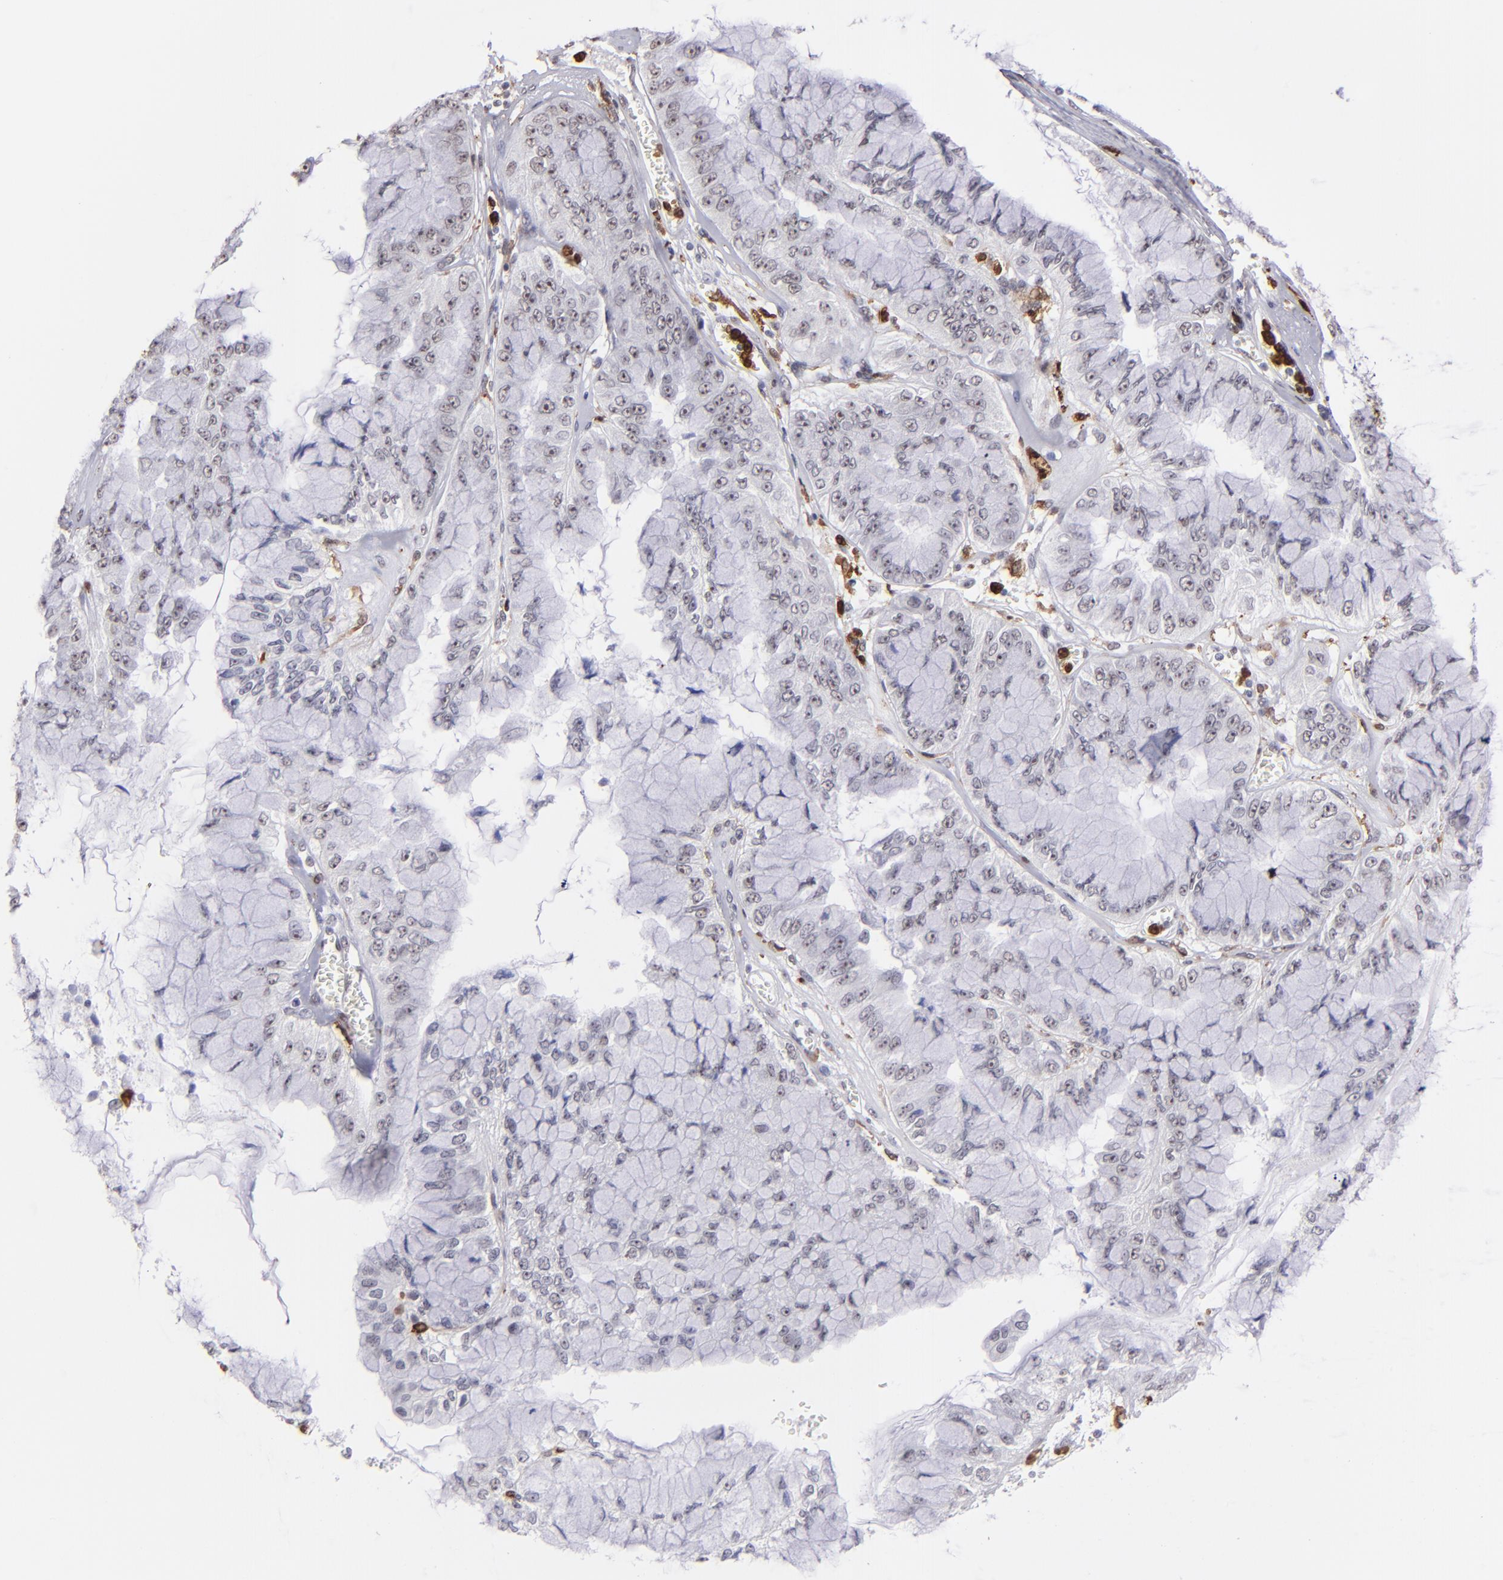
{"staining": {"intensity": "negative", "quantity": "none", "location": "none"}, "tissue": "liver cancer", "cell_type": "Tumor cells", "image_type": "cancer", "snomed": [{"axis": "morphology", "description": "Cholangiocarcinoma"}, {"axis": "topography", "description": "Liver"}], "caption": "Human liver cancer (cholangiocarcinoma) stained for a protein using immunohistochemistry shows no positivity in tumor cells.", "gene": "NCF2", "patient": {"sex": "female", "age": 79}}